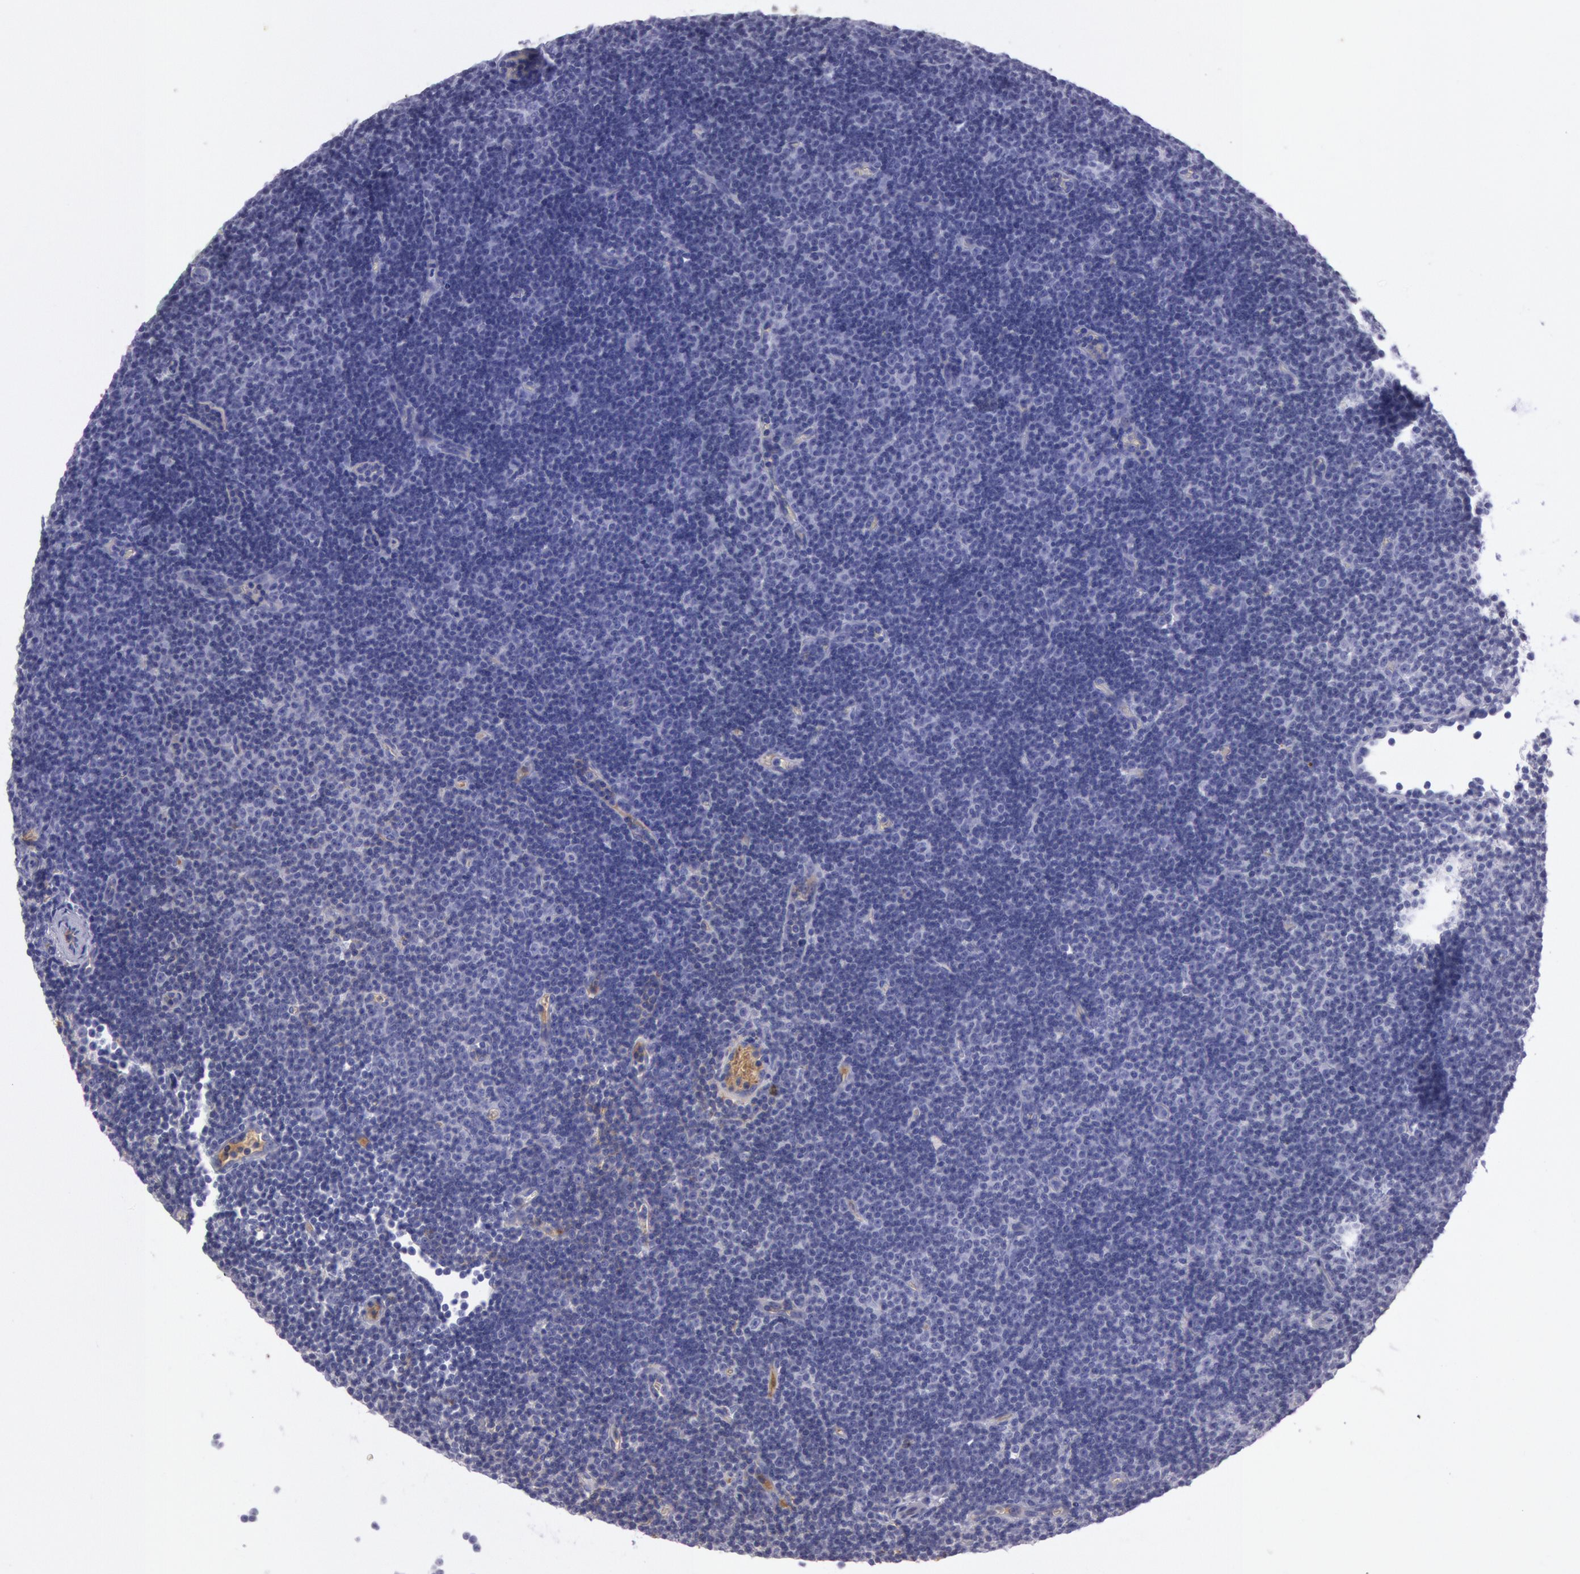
{"staining": {"intensity": "negative", "quantity": "none", "location": "none"}, "tissue": "lymphoma", "cell_type": "Tumor cells", "image_type": "cancer", "snomed": [{"axis": "morphology", "description": "Malignant lymphoma, non-Hodgkin's type, Low grade"}, {"axis": "topography", "description": "Lymph node"}], "caption": "High power microscopy micrograph of an immunohistochemistry micrograph of lymphoma, revealing no significant positivity in tumor cells. Nuclei are stained in blue.", "gene": "IGHG1", "patient": {"sex": "male", "age": 57}}